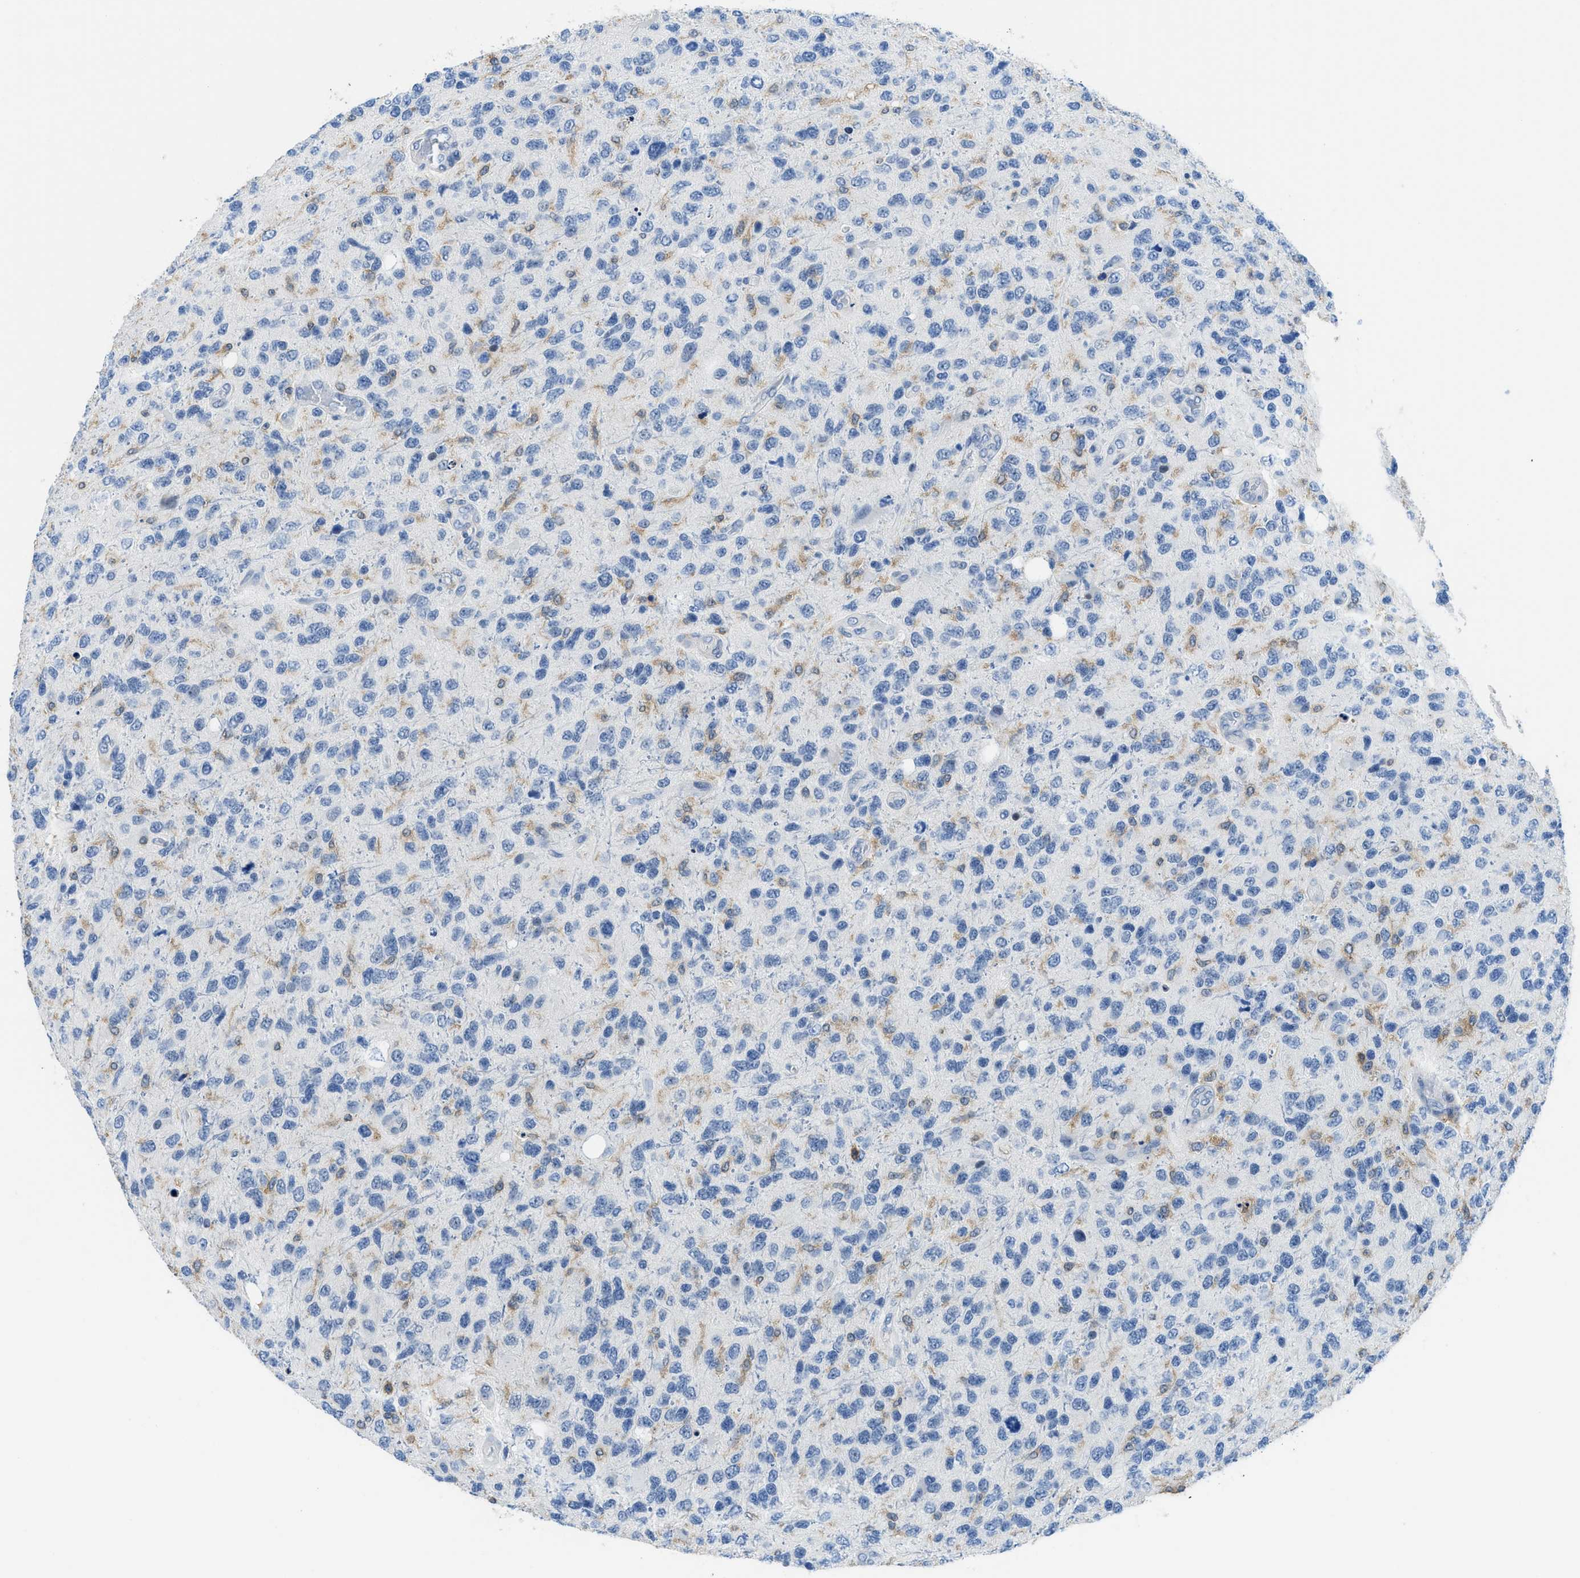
{"staining": {"intensity": "negative", "quantity": "none", "location": "none"}, "tissue": "glioma", "cell_type": "Tumor cells", "image_type": "cancer", "snomed": [{"axis": "morphology", "description": "Glioma, malignant, High grade"}, {"axis": "topography", "description": "Brain"}], "caption": "Glioma was stained to show a protein in brown. There is no significant positivity in tumor cells.", "gene": "FAM151A", "patient": {"sex": "female", "age": 58}}